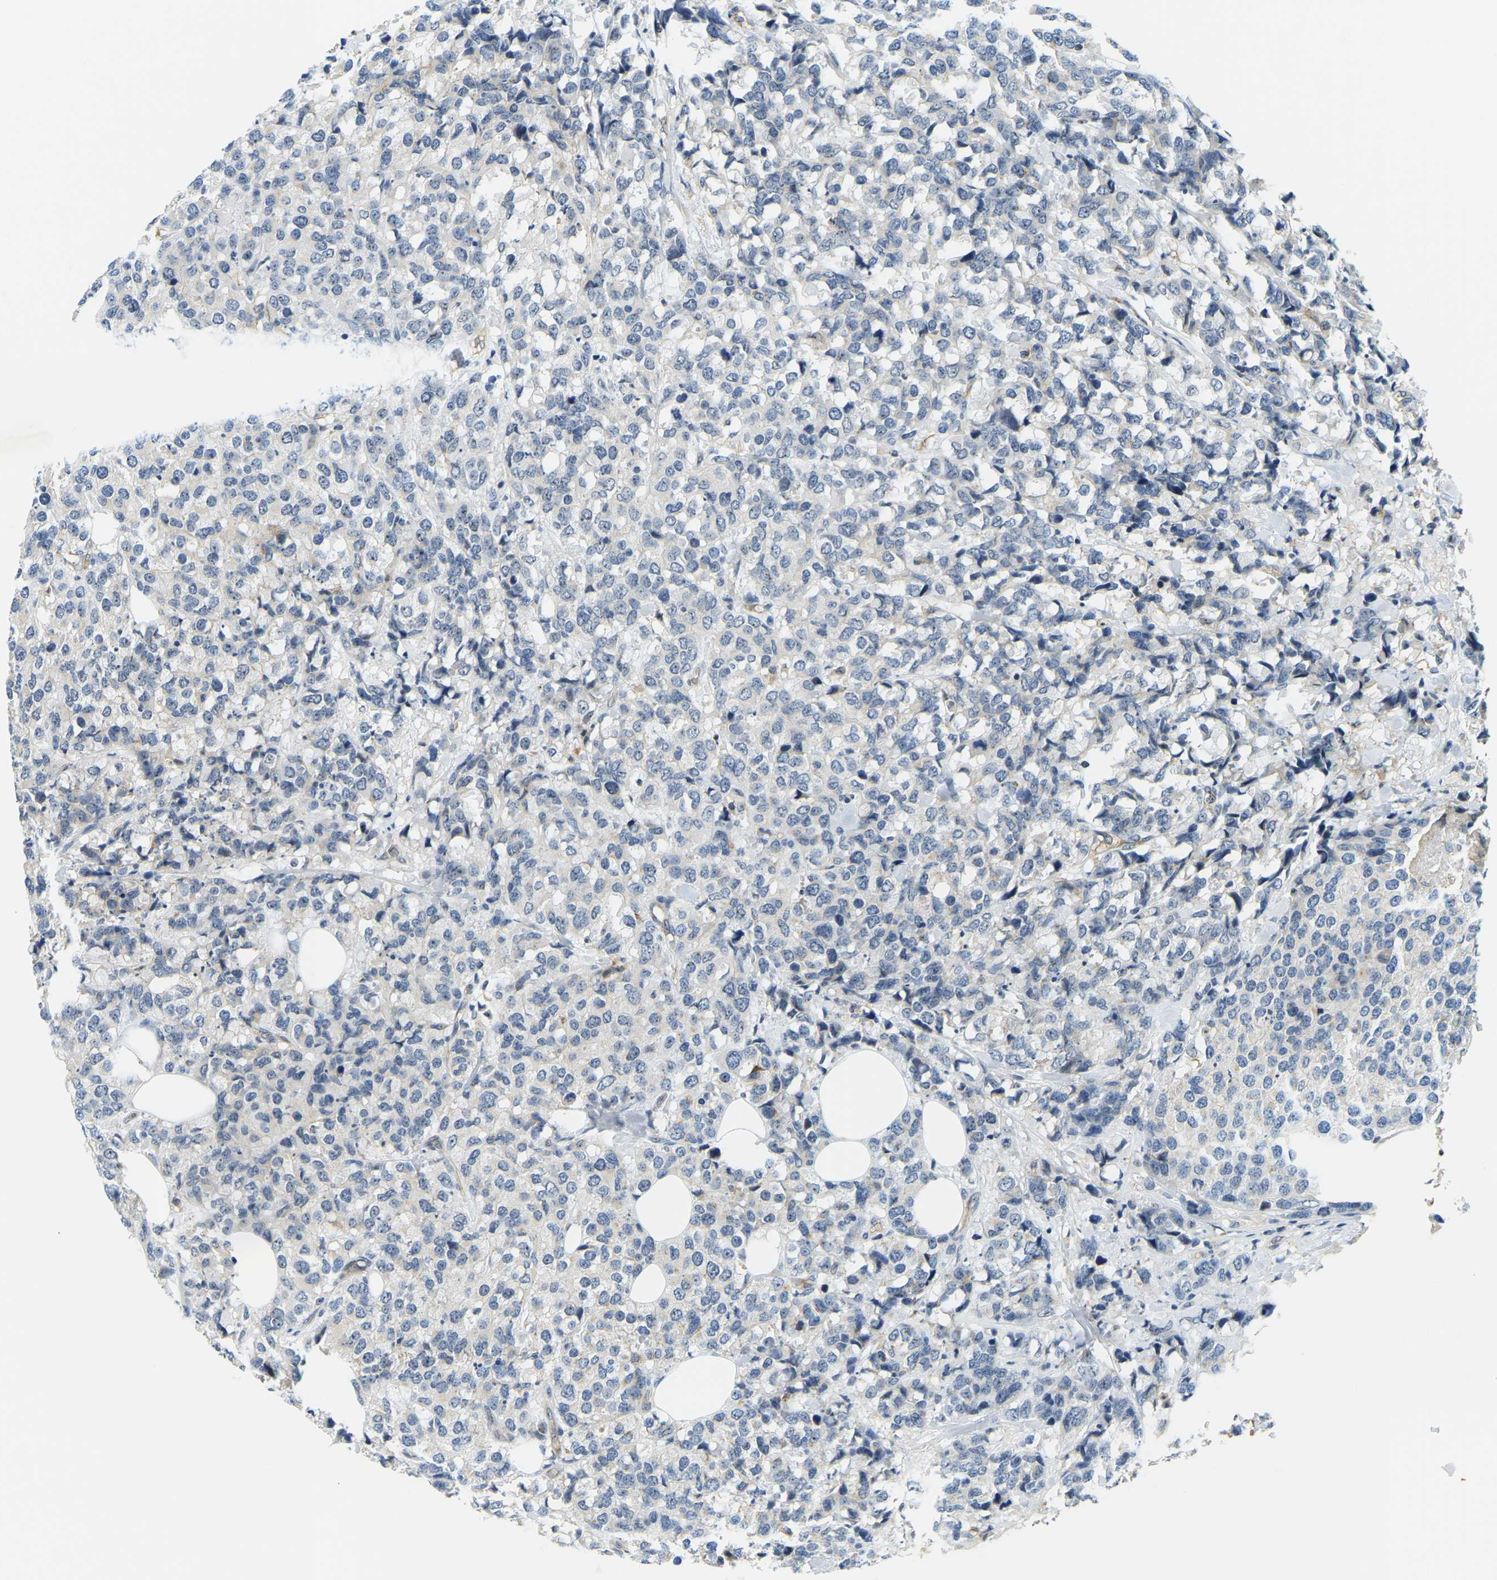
{"staining": {"intensity": "weak", "quantity": "<25%", "location": "cytoplasmic/membranous"}, "tissue": "breast cancer", "cell_type": "Tumor cells", "image_type": "cancer", "snomed": [{"axis": "morphology", "description": "Lobular carcinoma"}, {"axis": "topography", "description": "Breast"}], "caption": "DAB (3,3'-diaminobenzidine) immunohistochemical staining of lobular carcinoma (breast) displays no significant staining in tumor cells.", "gene": "RRP1", "patient": {"sex": "female", "age": 59}}